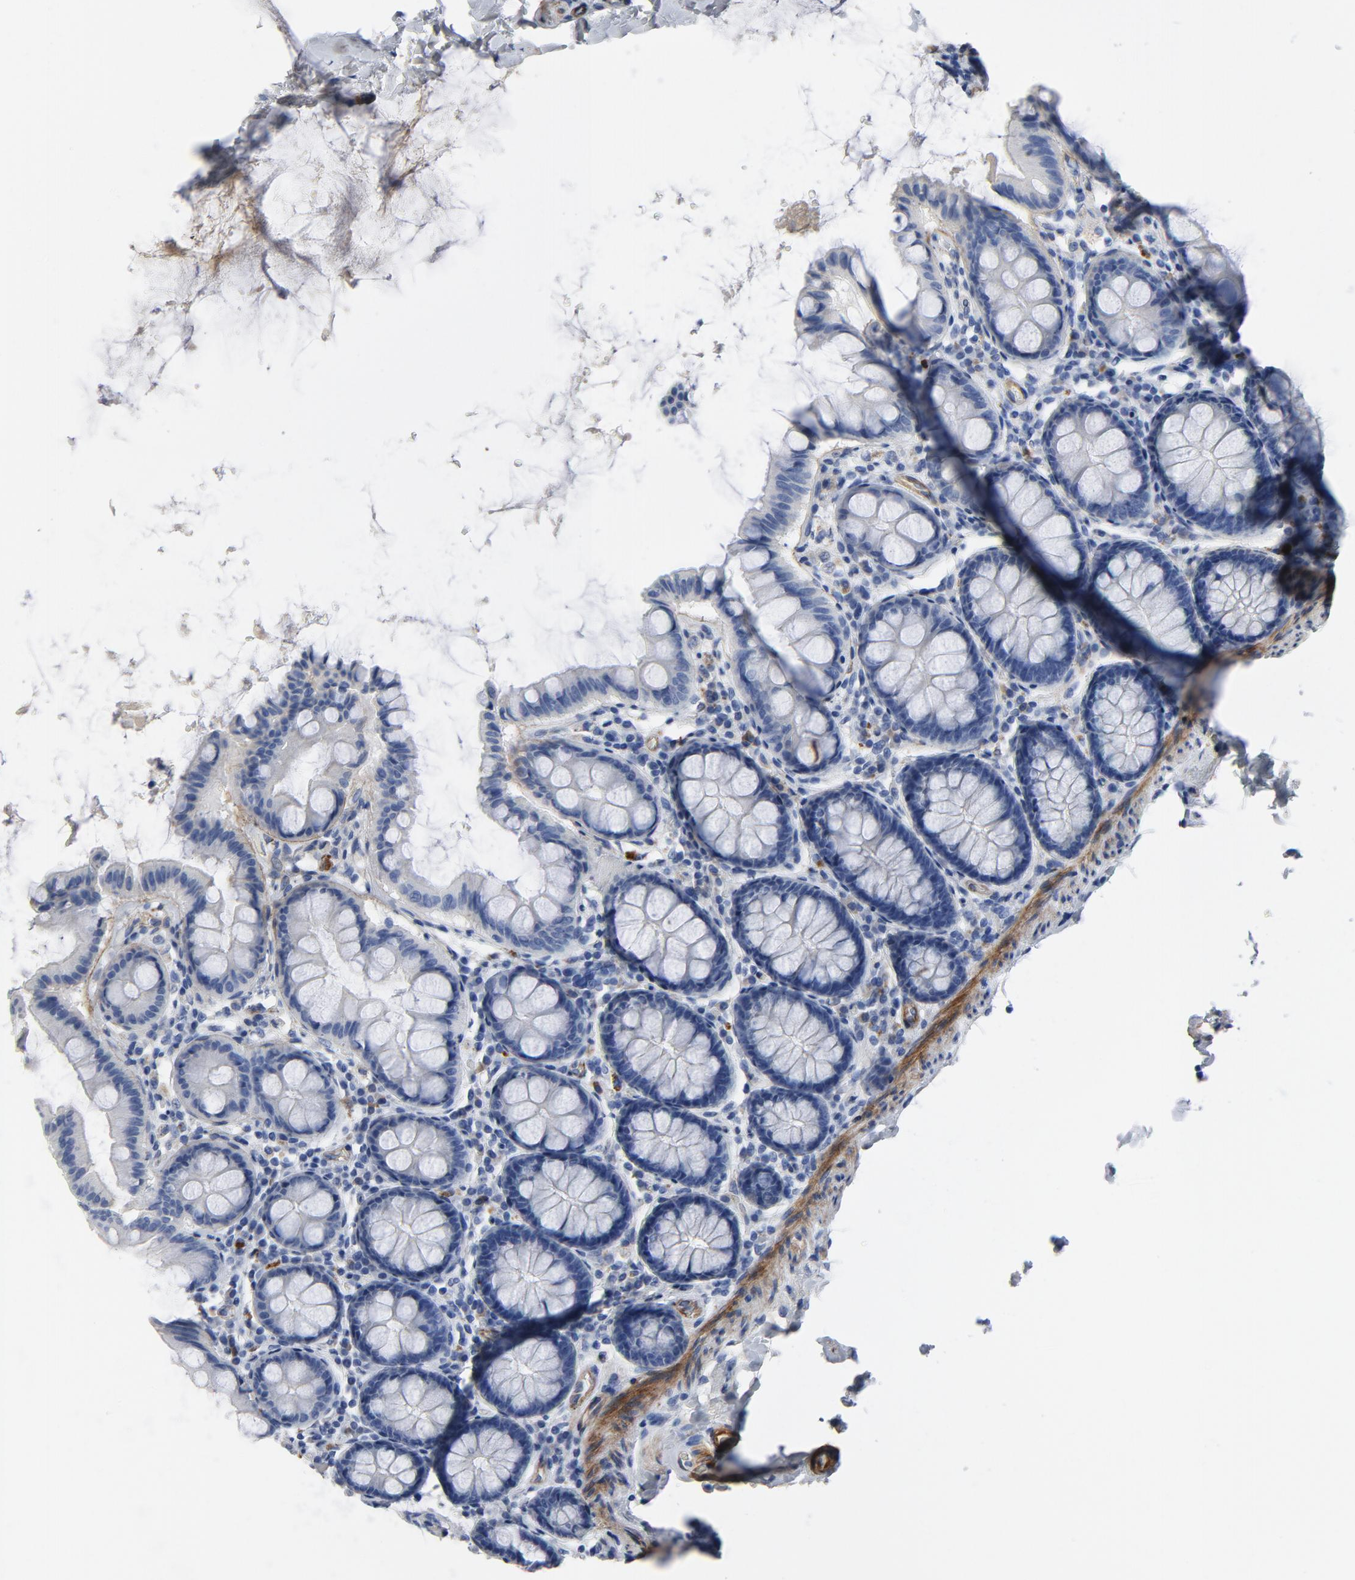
{"staining": {"intensity": "moderate", "quantity": ">75%", "location": "cytoplasmic/membranous"}, "tissue": "colon", "cell_type": "Endothelial cells", "image_type": "normal", "snomed": [{"axis": "morphology", "description": "Normal tissue, NOS"}, {"axis": "topography", "description": "Colon"}], "caption": "Endothelial cells show medium levels of moderate cytoplasmic/membranous expression in approximately >75% of cells in benign human colon. Using DAB (brown) and hematoxylin (blue) stains, captured at high magnification using brightfield microscopy.", "gene": "LAMC1", "patient": {"sex": "female", "age": 61}}